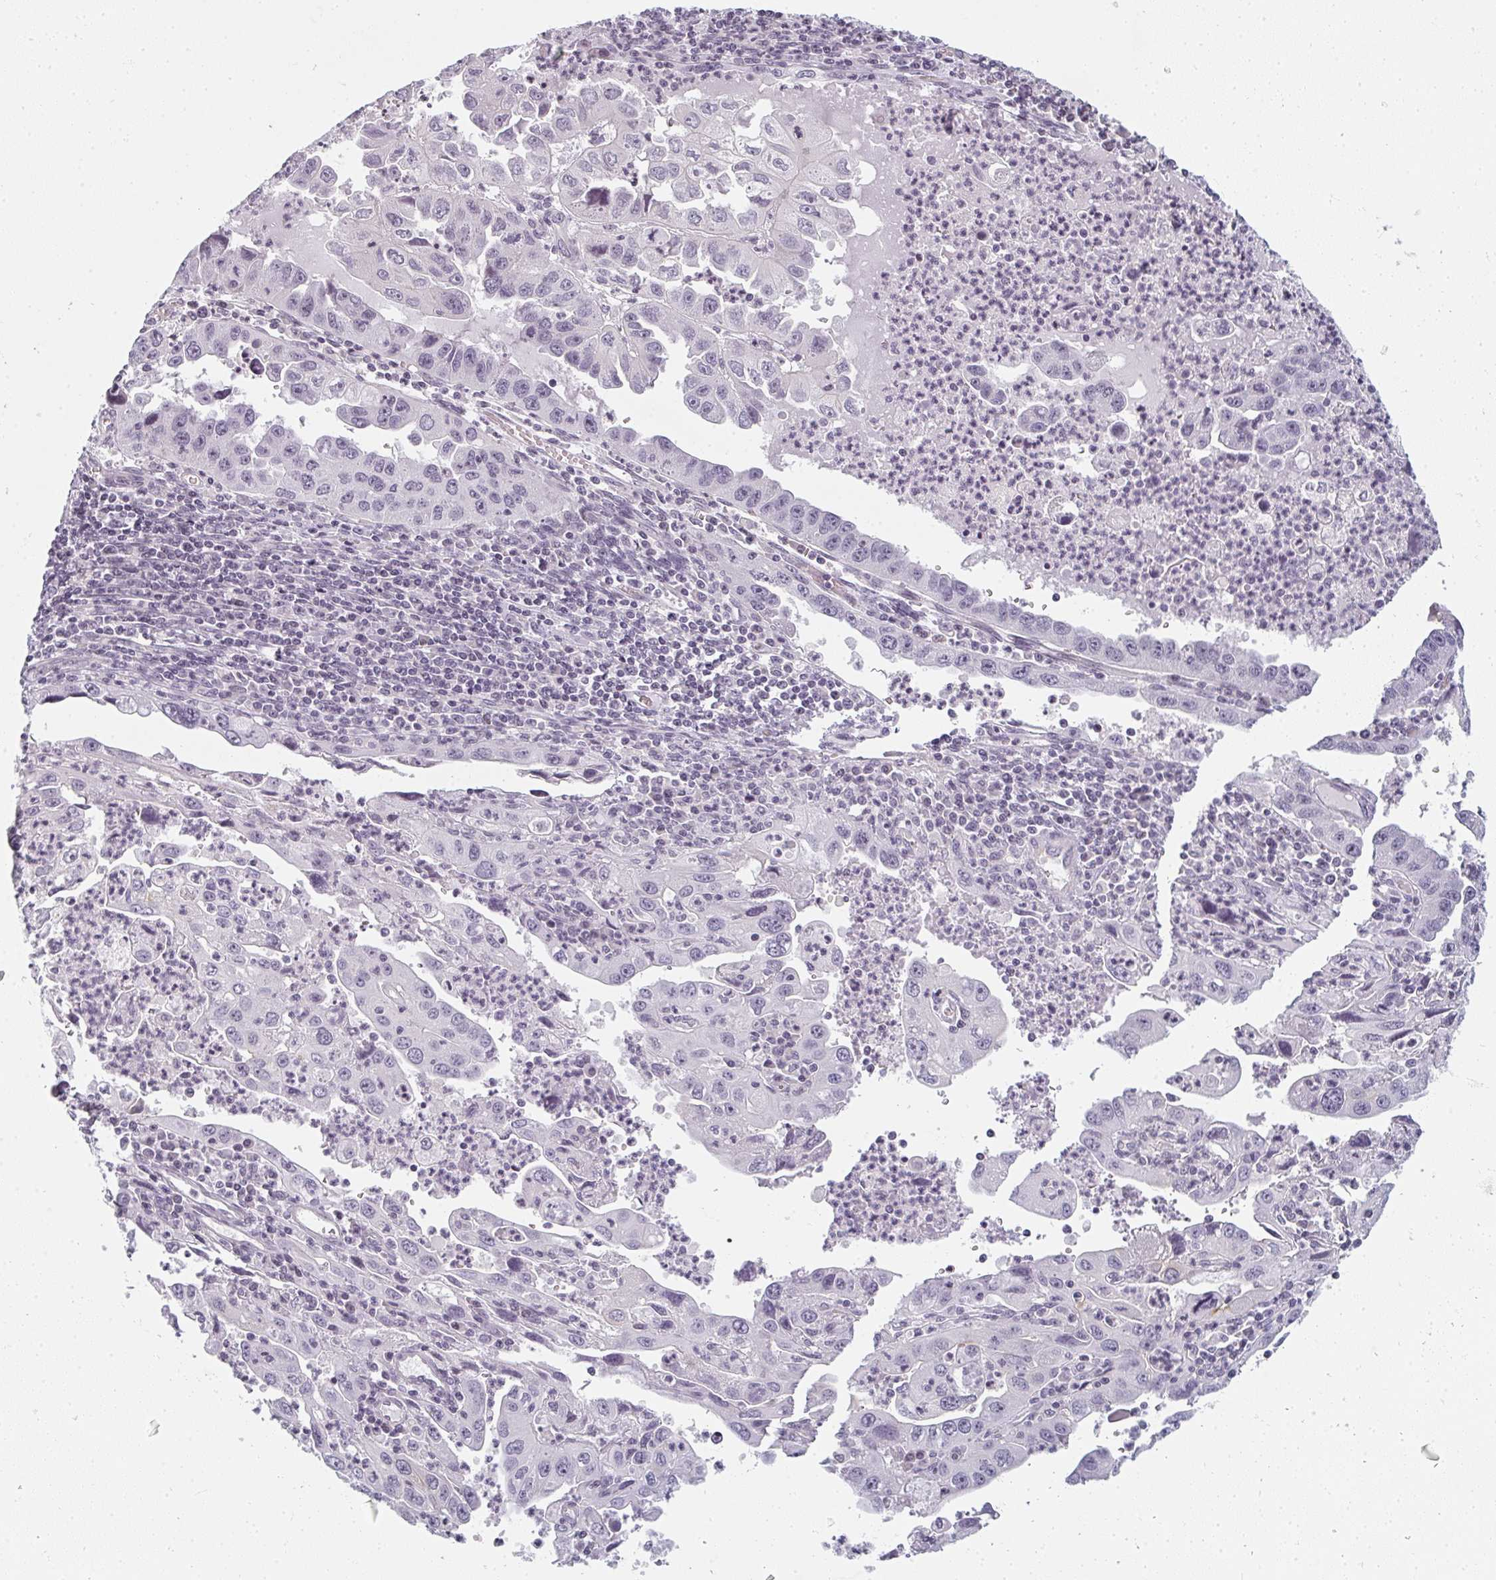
{"staining": {"intensity": "negative", "quantity": "none", "location": "none"}, "tissue": "endometrial cancer", "cell_type": "Tumor cells", "image_type": "cancer", "snomed": [{"axis": "morphology", "description": "Adenocarcinoma, NOS"}, {"axis": "topography", "description": "Uterus"}], "caption": "Immunohistochemical staining of endometrial cancer (adenocarcinoma) exhibits no significant staining in tumor cells. Brightfield microscopy of immunohistochemistry (IHC) stained with DAB (3,3'-diaminobenzidine) (brown) and hematoxylin (blue), captured at high magnification.", "gene": "RBBP6", "patient": {"sex": "female", "age": 62}}